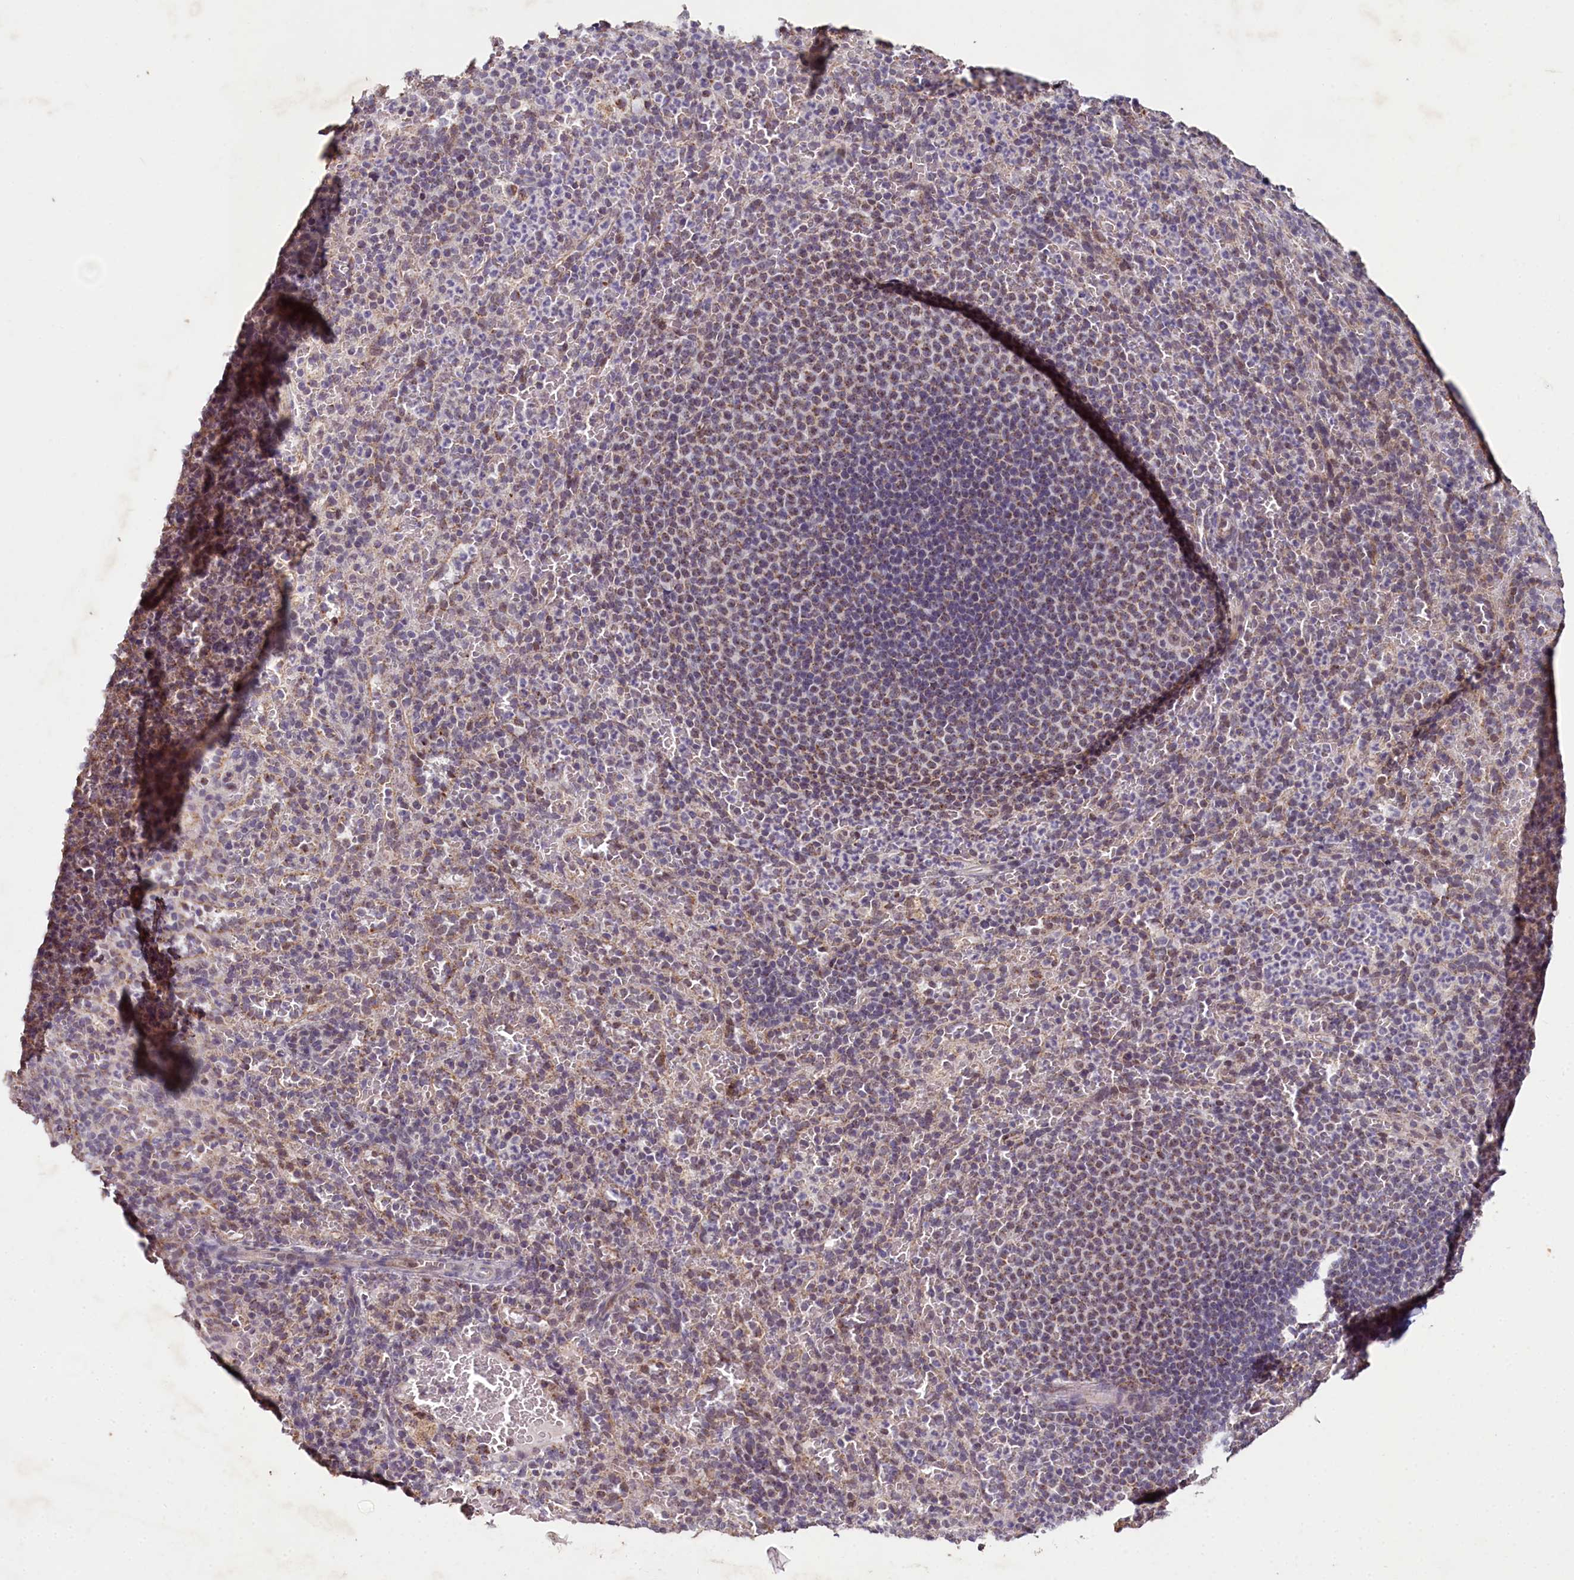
{"staining": {"intensity": "weak", "quantity": "<25%", "location": "cytoplasmic/membranous"}, "tissue": "spleen", "cell_type": "Cells in red pulp", "image_type": "normal", "snomed": [{"axis": "morphology", "description": "Normal tissue, NOS"}, {"axis": "topography", "description": "Spleen"}], "caption": "This is an immunohistochemistry (IHC) histopathology image of normal spleen. There is no positivity in cells in red pulp.", "gene": "PDE6D", "patient": {"sex": "female", "age": 21}}